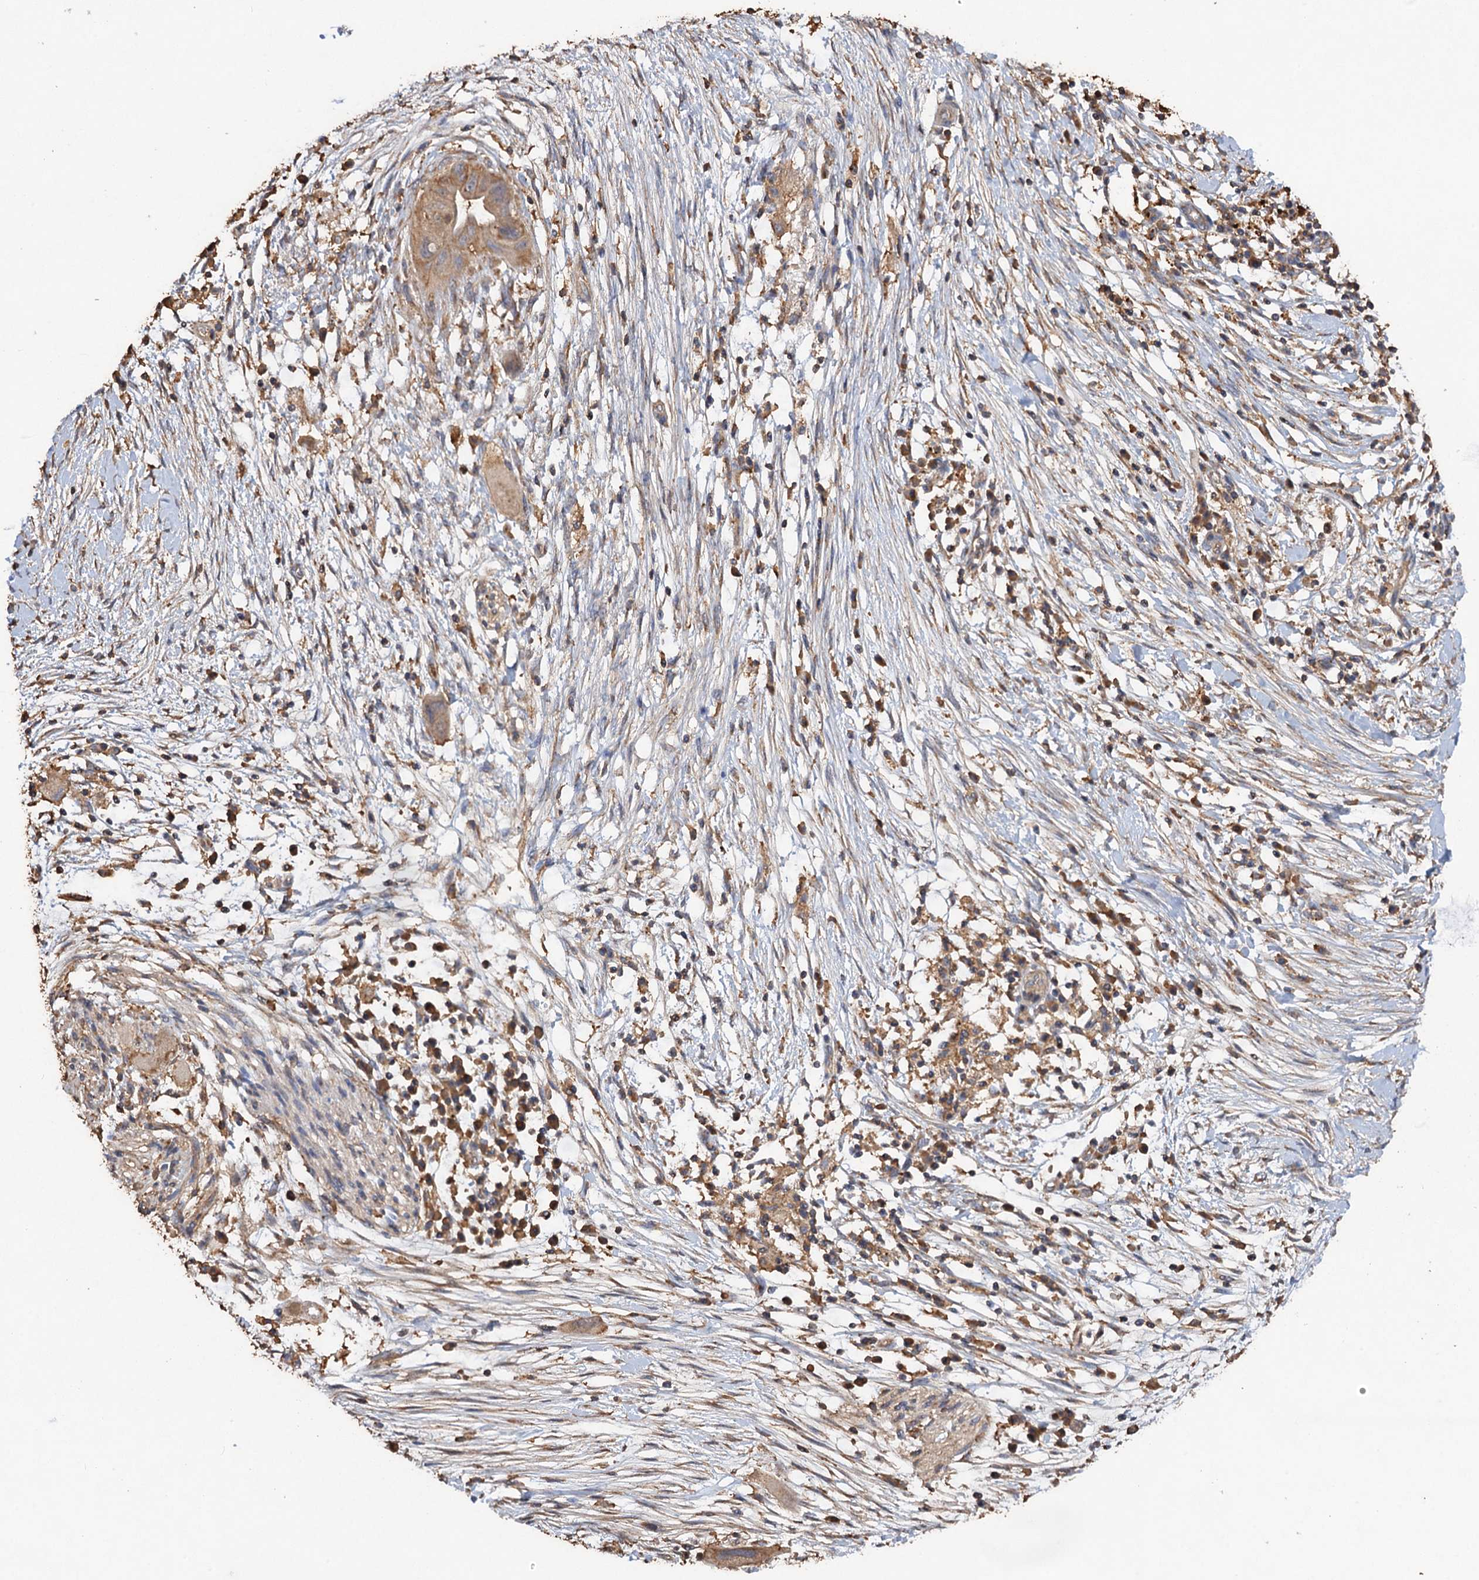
{"staining": {"intensity": "weak", "quantity": ">75%", "location": "cytoplasmic/membranous"}, "tissue": "pancreatic cancer", "cell_type": "Tumor cells", "image_type": "cancer", "snomed": [{"axis": "morphology", "description": "Adenocarcinoma, NOS"}, {"axis": "topography", "description": "Pancreas"}], "caption": "Pancreatic adenocarcinoma tissue demonstrates weak cytoplasmic/membranous staining in approximately >75% of tumor cells, visualized by immunohistochemistry.", "gene": "SCUBE3", "patient": {"sex": "male", "age": 68}}